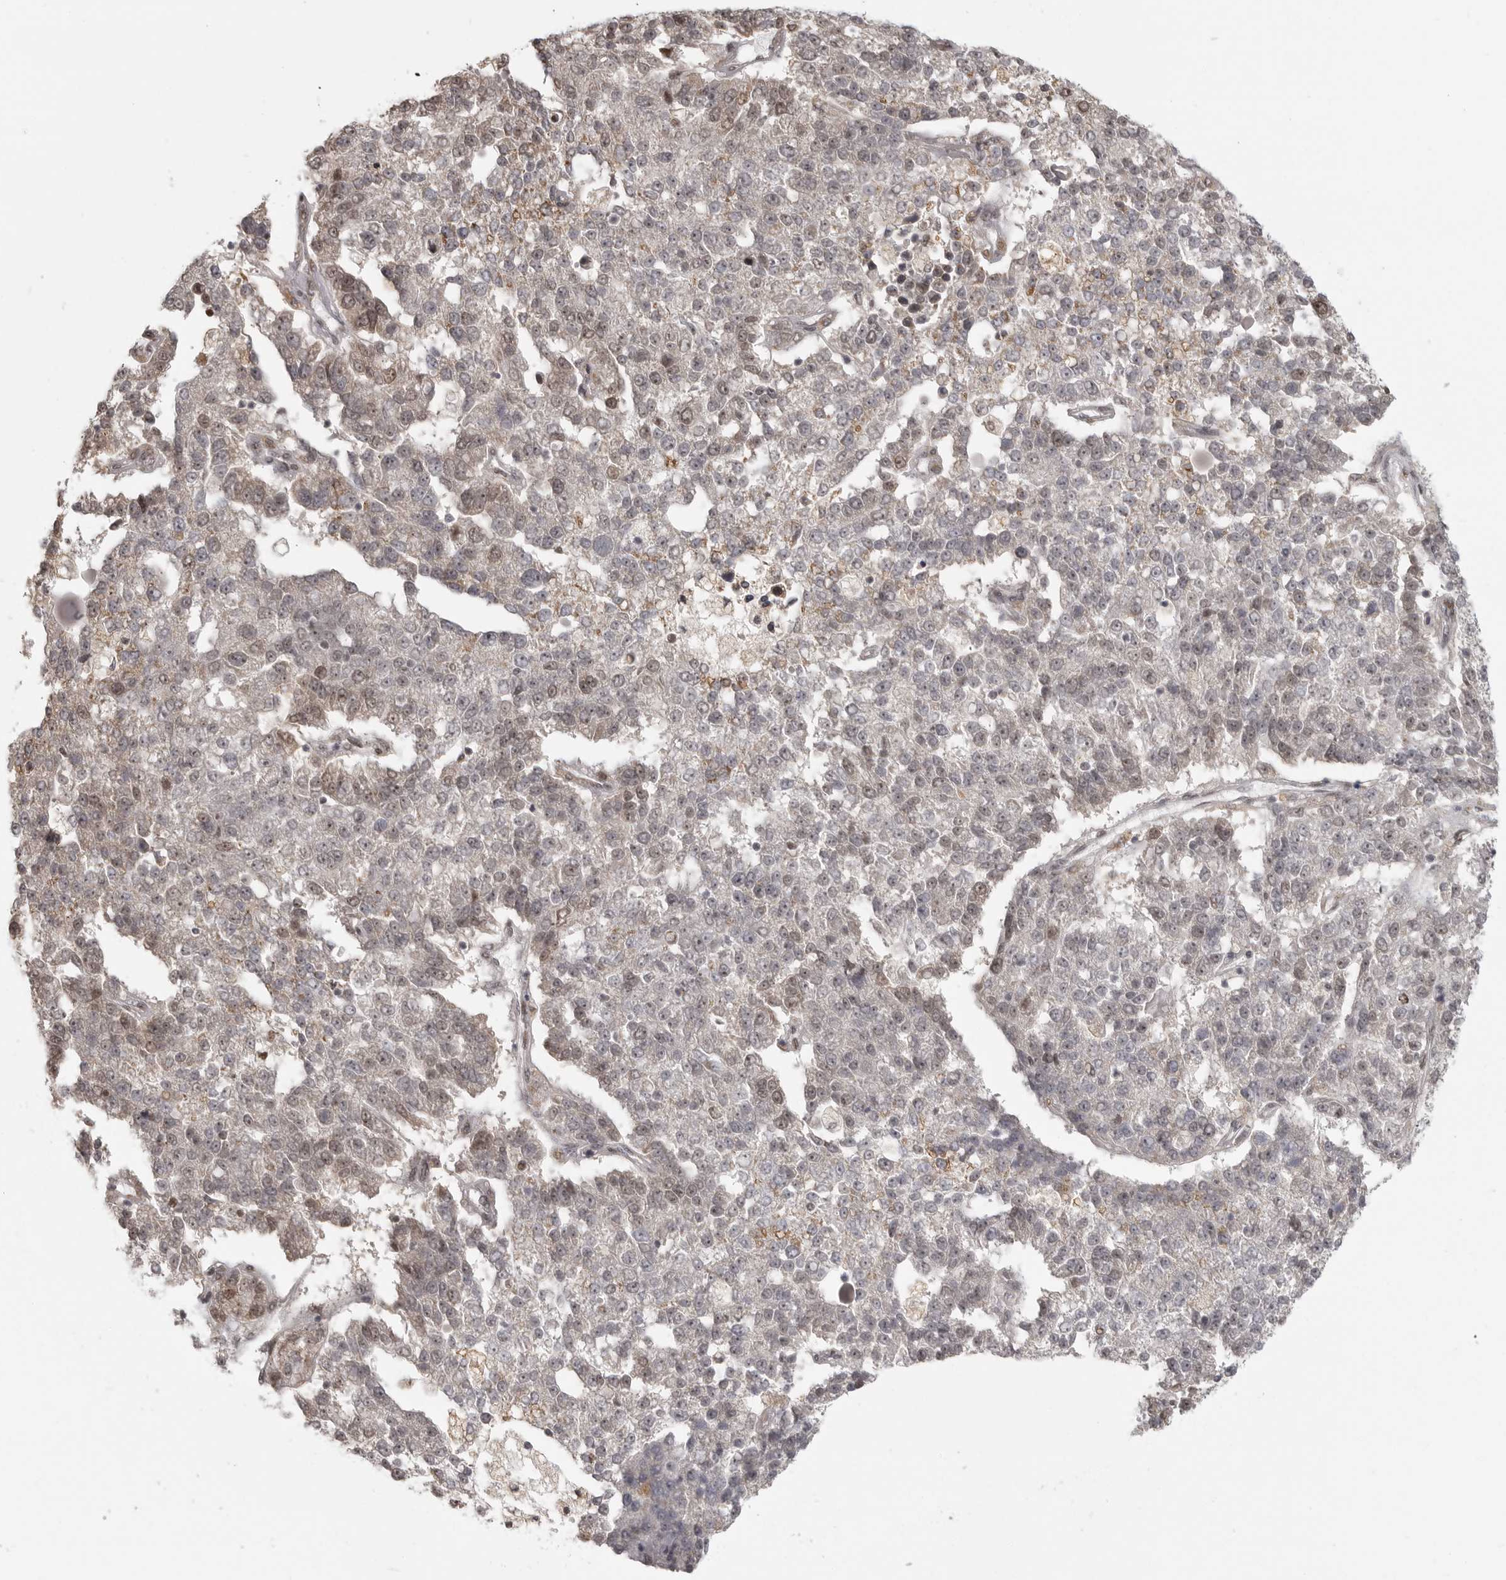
{"staining": {"intensity": "weak", "quantity": "<25%", "location": "nuclear"}, "tissue": "pancreatic cancer", "cell_type": "Tumor cells", "image_type": "cancer", "snomed": [{"axis": "morphology", "description": "Adenocarcinoma, NOS"}, {"axis": "topography", "description": "Pancreas"}], "caption": "Immunohistochemistry (IHC) of pancreatic cancer (adenocarcinoma) demonstrates no positivity in tumor cells.", "gene": "ISG20L2", "patient": {"sex": "female", "age": 61}}